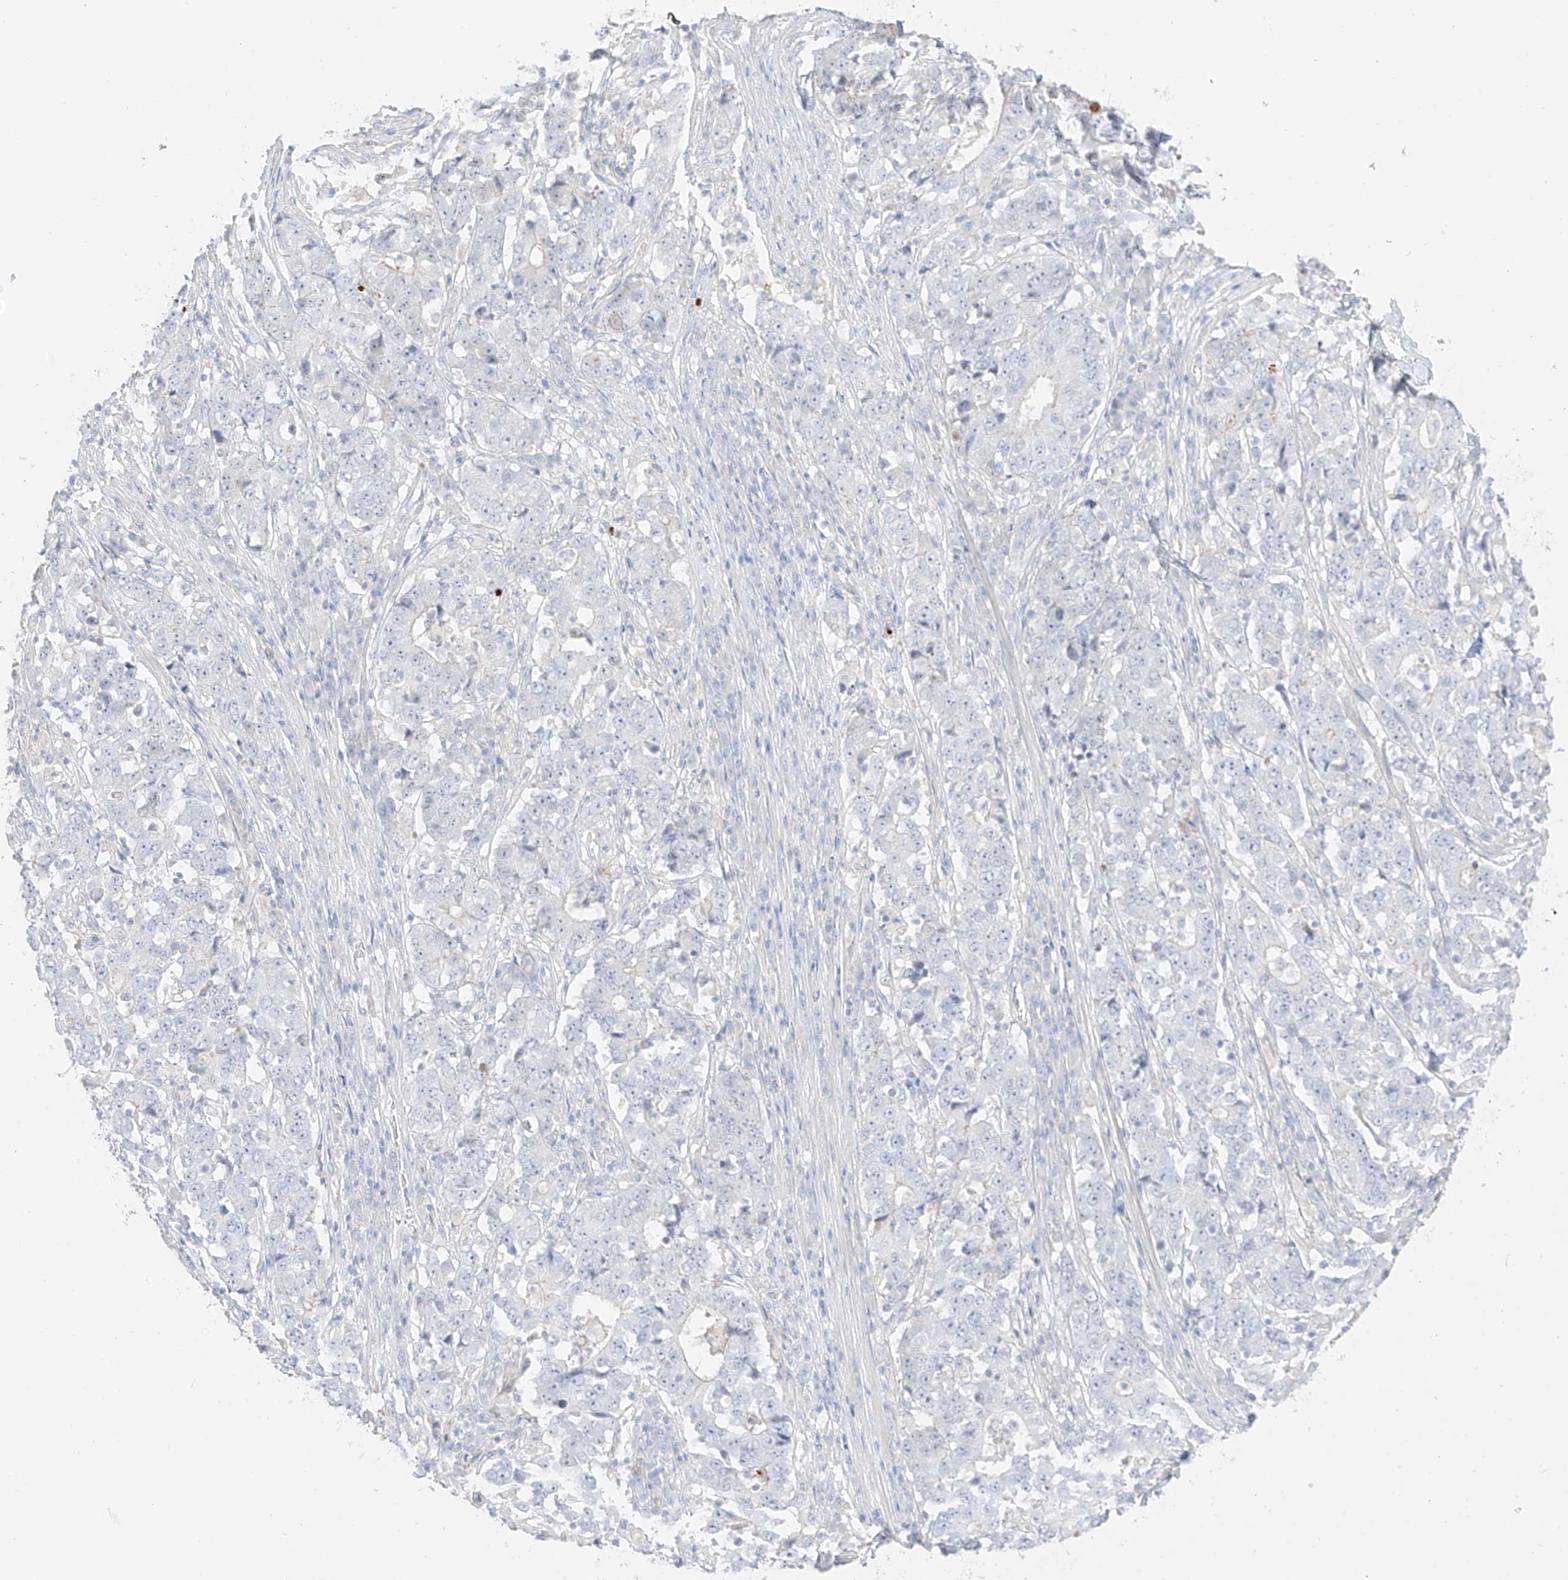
{"staining": {"intensity": "negative", "quantity": "none", "location": "none"}, "tissue": "stomach cancer", "cell_type": "Tumor cells", "image_type": "cancer", "snomed": [{"axis": "morphology", "description": "Adenocarcinoma, NOS"}, {"axis": "topography", "description": "Stomach"}], "caption": "An image of stomach cancer (adenocarcinoma) stained for a protein shows no brown staining in tumor cells.", "gene": "ZBTB41", "patient": {"sex": "male", "age": 59}}